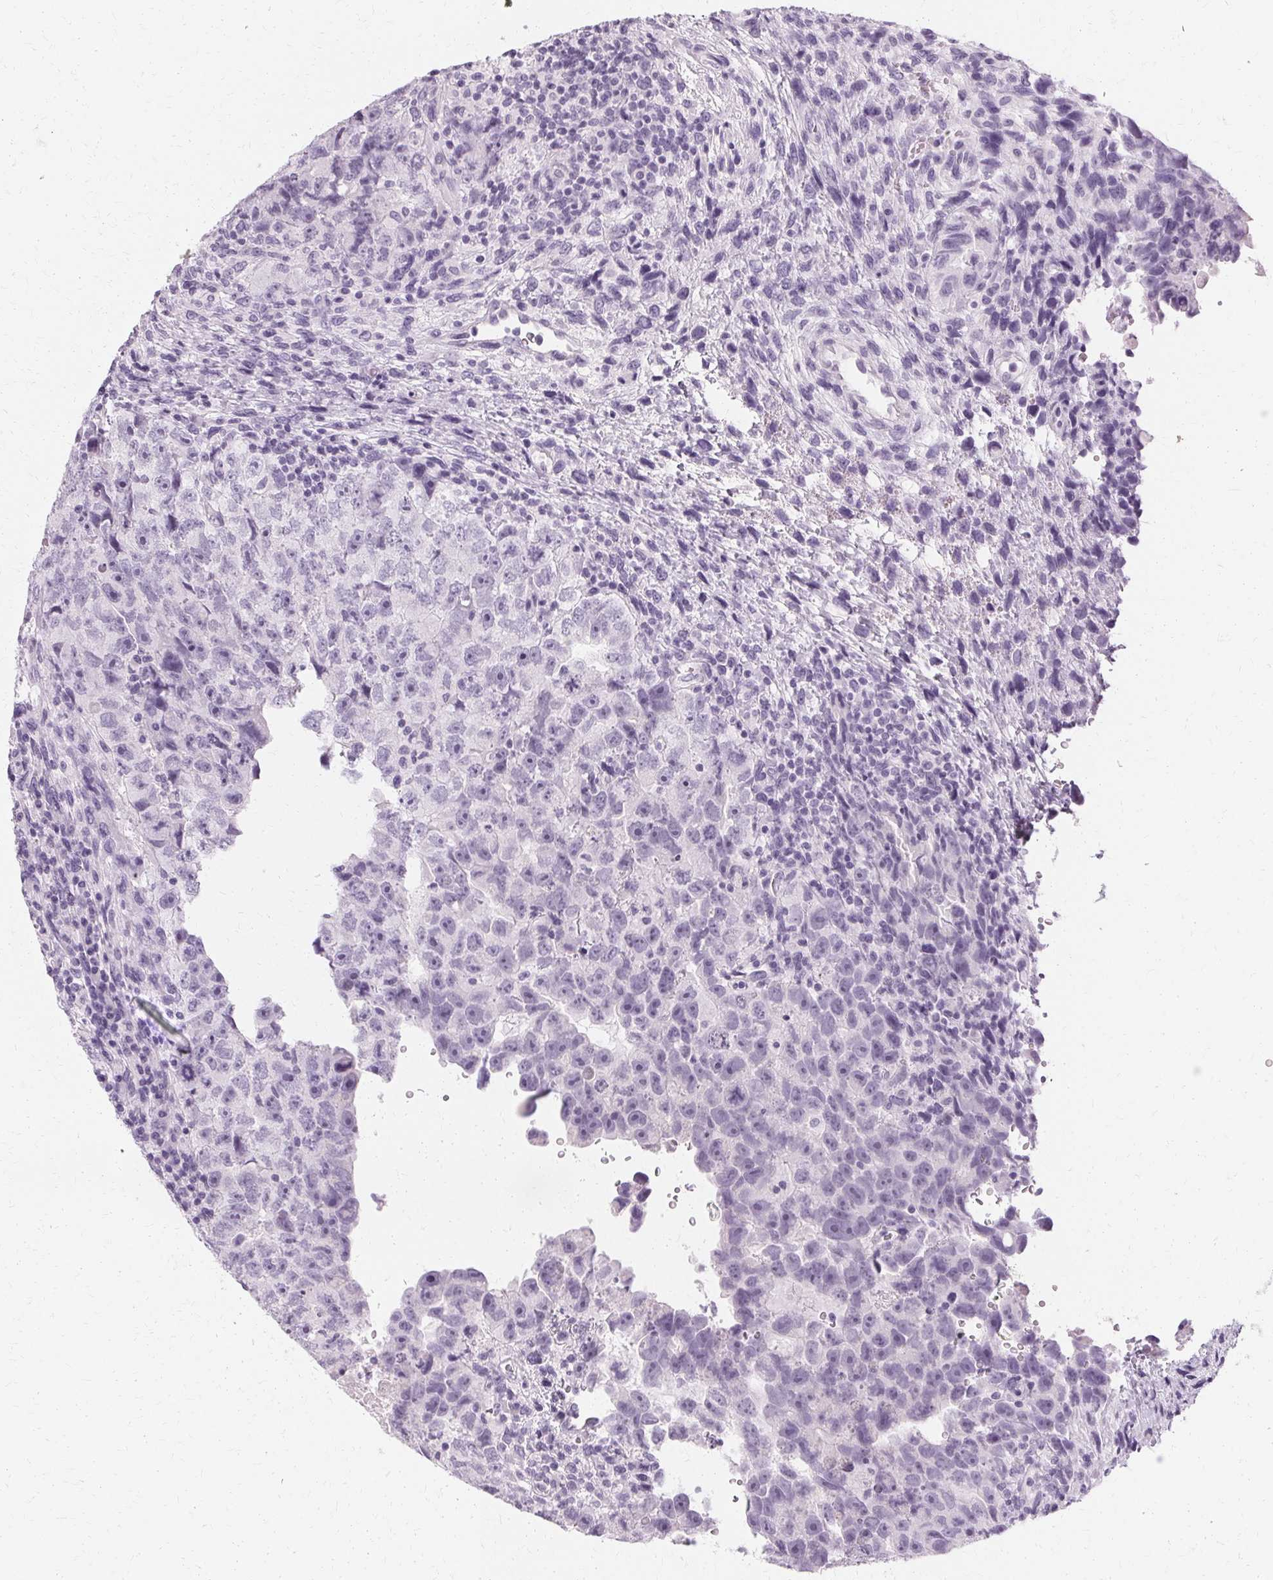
{"staining": {"intensity": "negative", "quantity": "none", "location": "none"}, "tissue": "testis cancer", "cell_type": "Tumor cells", "image_type": "cancer", "snomed": [{"axis": "morphology", "description": "Carcinoma, Embryonal, NOS"}, {"axis": "topography", "description": "Testis"}], "caption": "This is a histopathology image of immunohistochemistry staining of testis cancer, which shows no expression in tumor cells. (DAB immunohistochemistry, high magnification).", "gene": "KRT6C", "patient": {"sex": "male", "age": 24}}